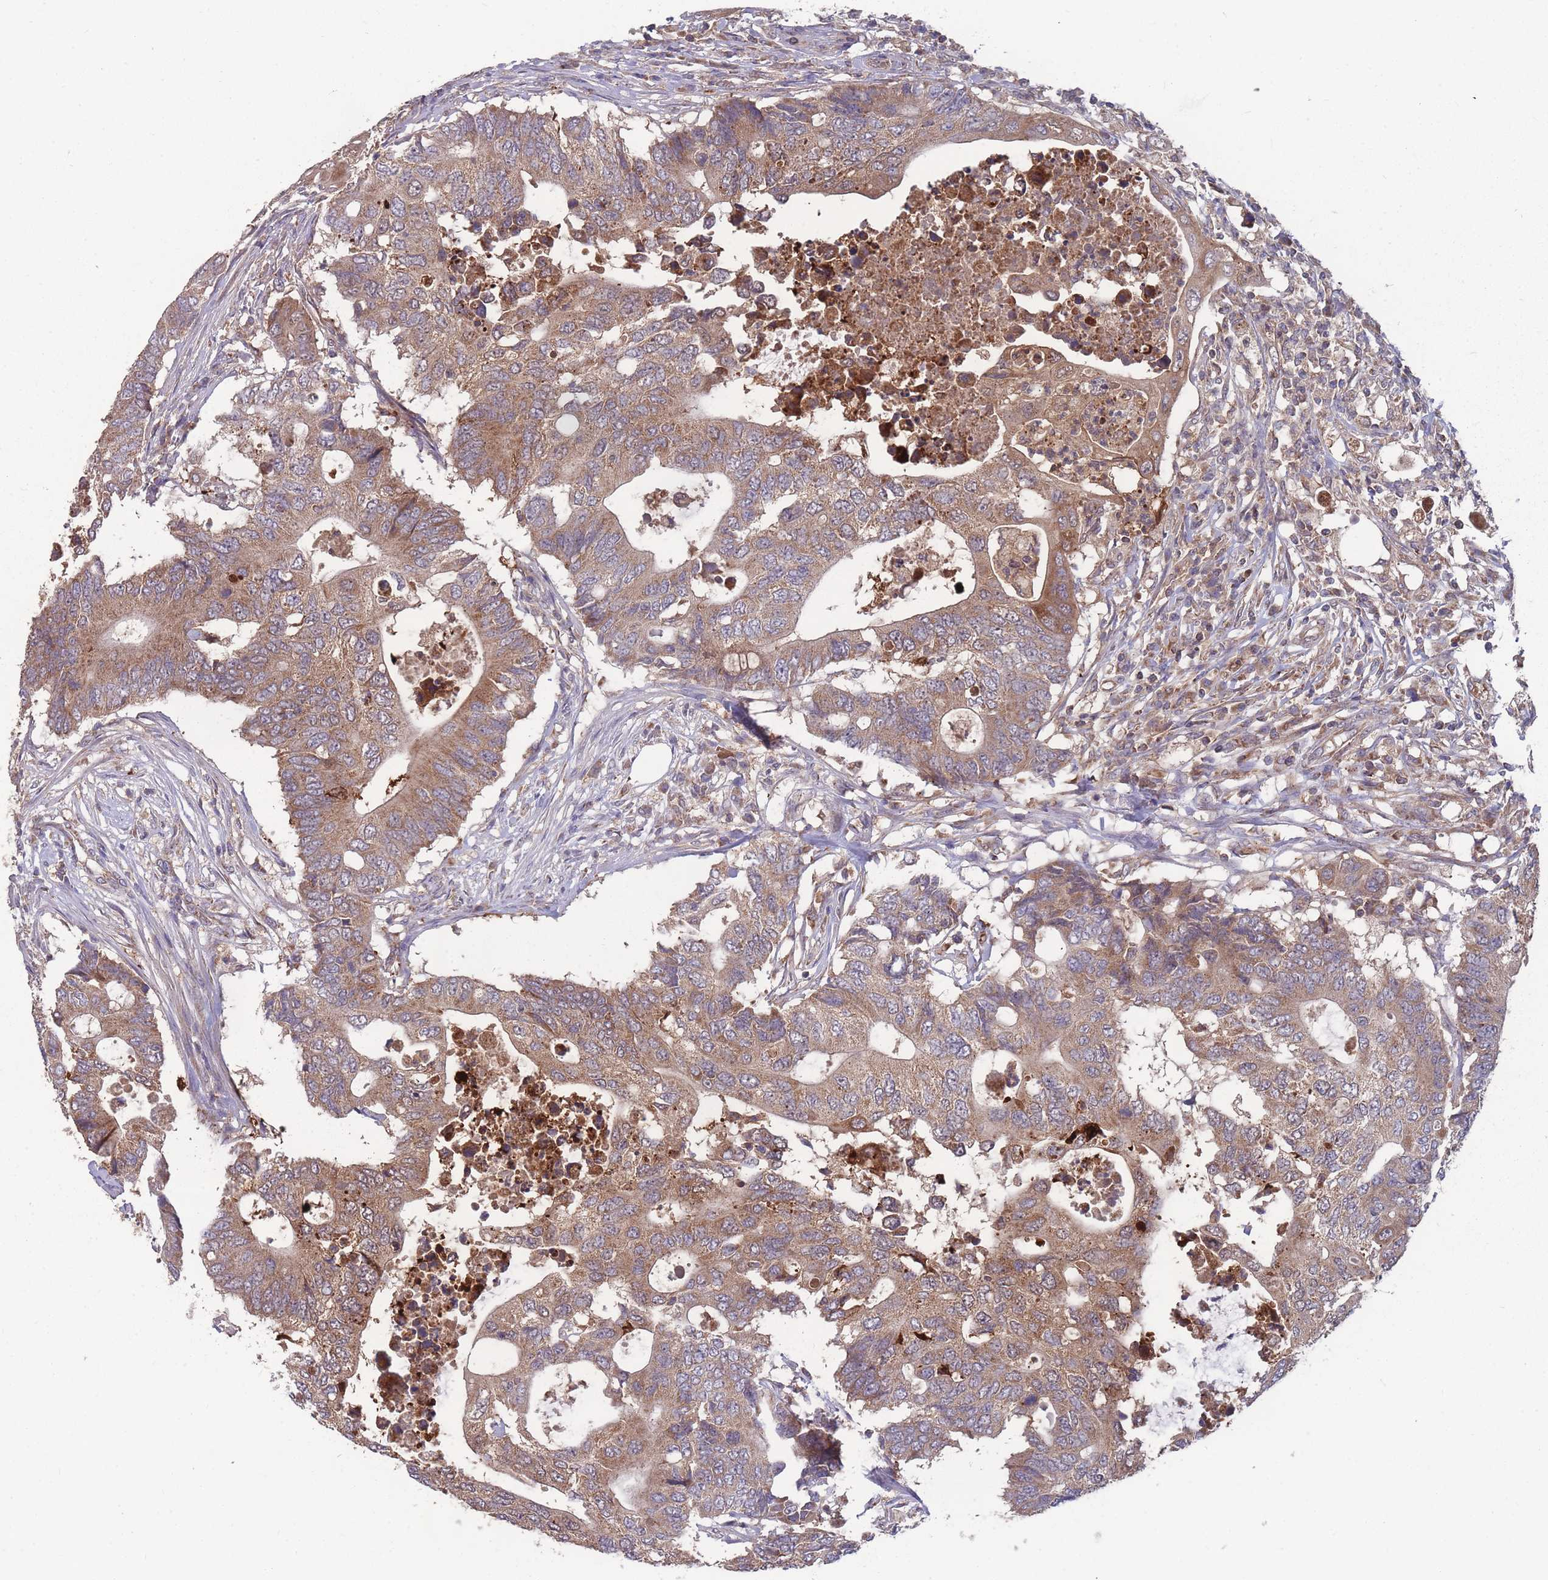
{"staining": {"intensity": "moderate", "quantity": ">75%", "location": "cytoplasmic/membranous"}, "tissue": "colorectal cancer", "cell_type": "Tumor cells", "image_type": "cancer", "snomed": [{"axis": "morphology", "description": "Adenocarcinoma, NOS"}, {"axis": "topography", "description": "Colon"}], "caption": "There is medium levels of moderate cytoplasmic/membranous staining in tumor cells of adenocarcinoma (colorectal), as demonstrated by immunohistochemical staining (brown color).", "gene": "SLC35B4", "patient": {"sex": "male", "age": 71}}